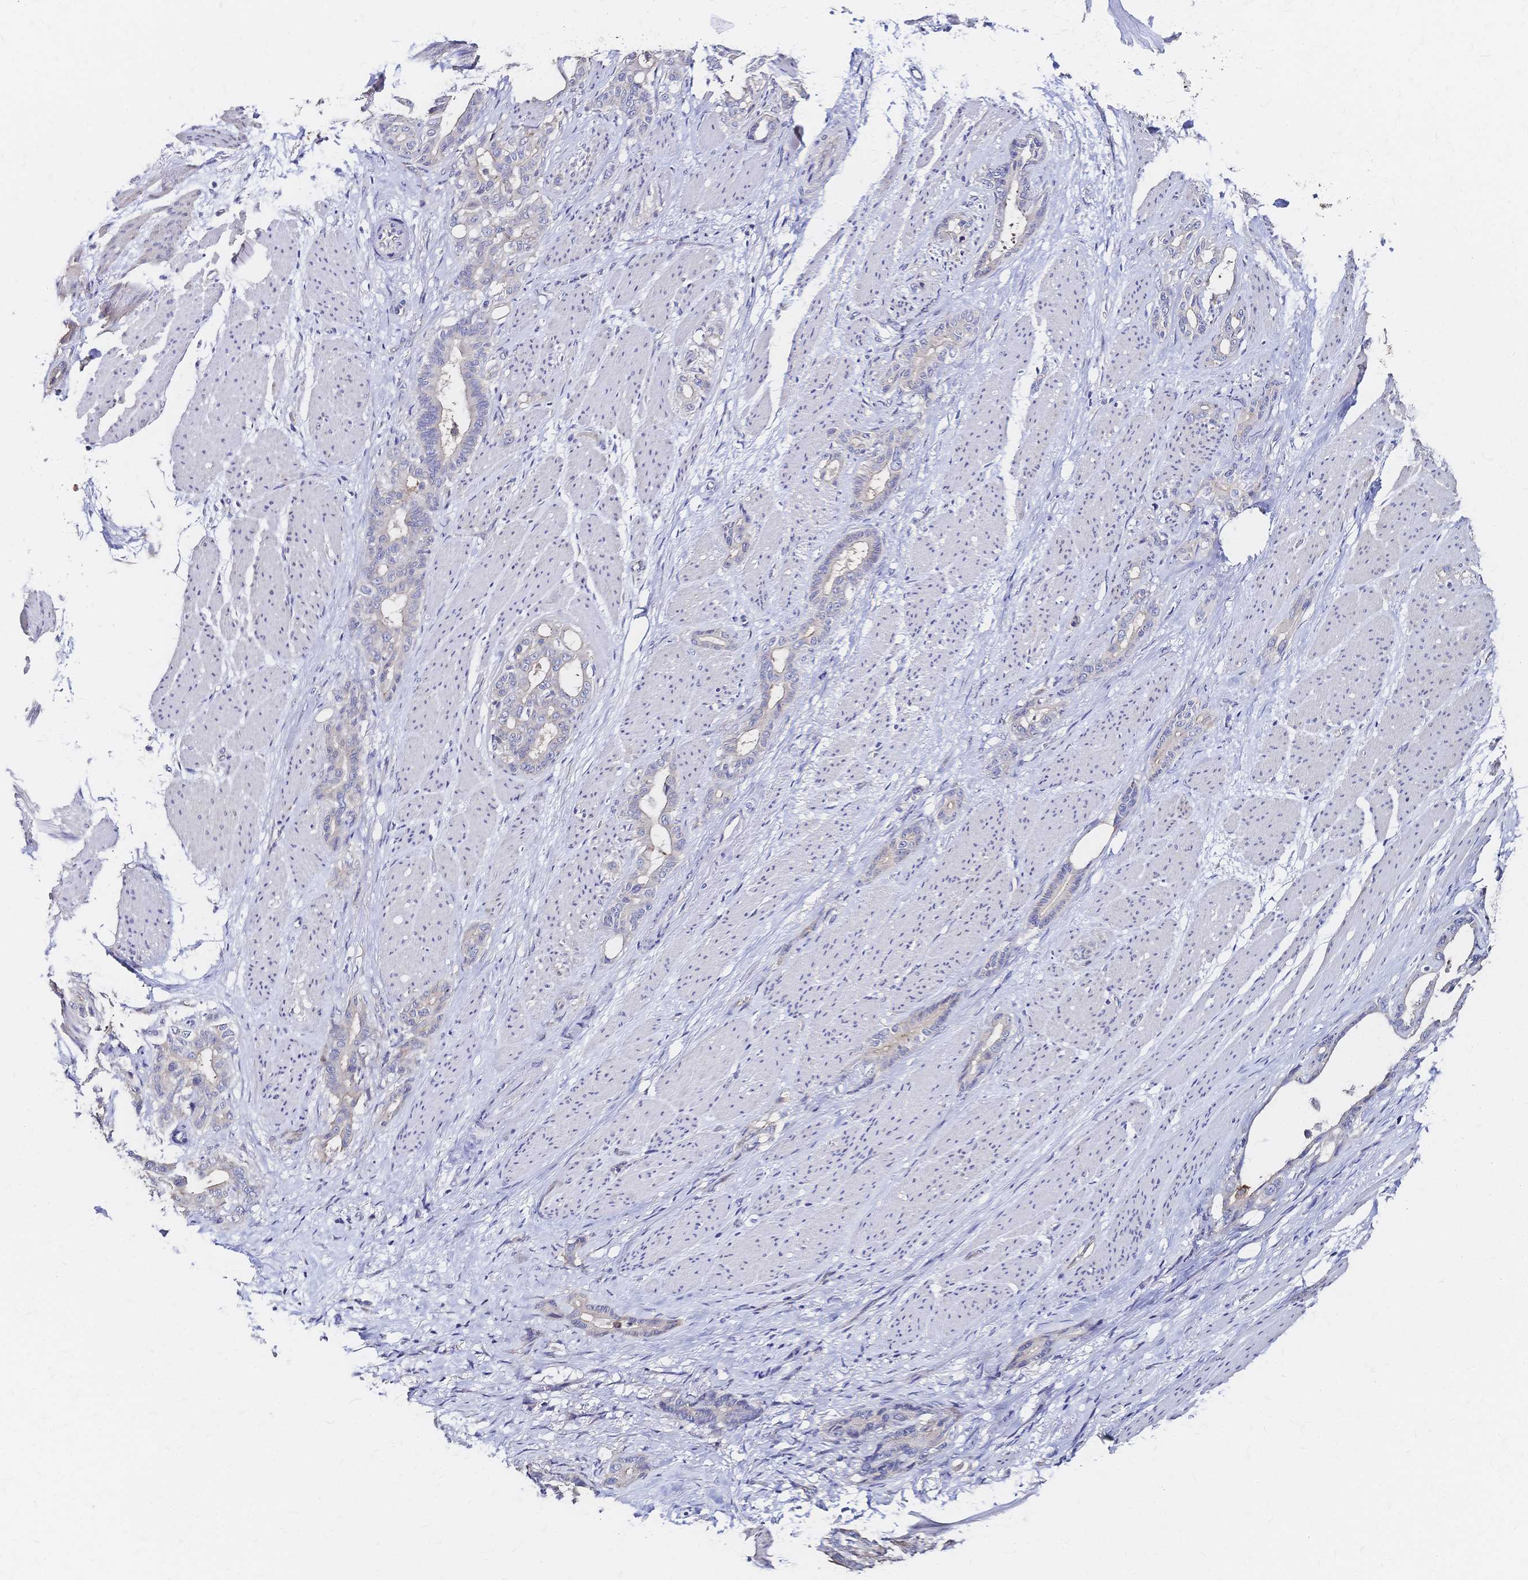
{"staining": {"intensity": "negative", "quantity": "none", "location": "none"}, "tissue": "stomach cancer", "cell_type": "Tumor cells", "image_type": "cancer", "snomed": [{"axis": "morphology", "description": "Normal tissue, NOS"}, {"axis": "morphology", "description": "Adenocarcinoma, NOS"}, {"axis": "topography", "description": "Esophagus"}, {"axis": "topography", "description": "Stomach, upper"}], "caption": "Tumor cells show no significant positivity in stomach cancer (adenocarcinoma).", "gene": "SLC5A1", "patient": {"sex": "male", "age": 62}}